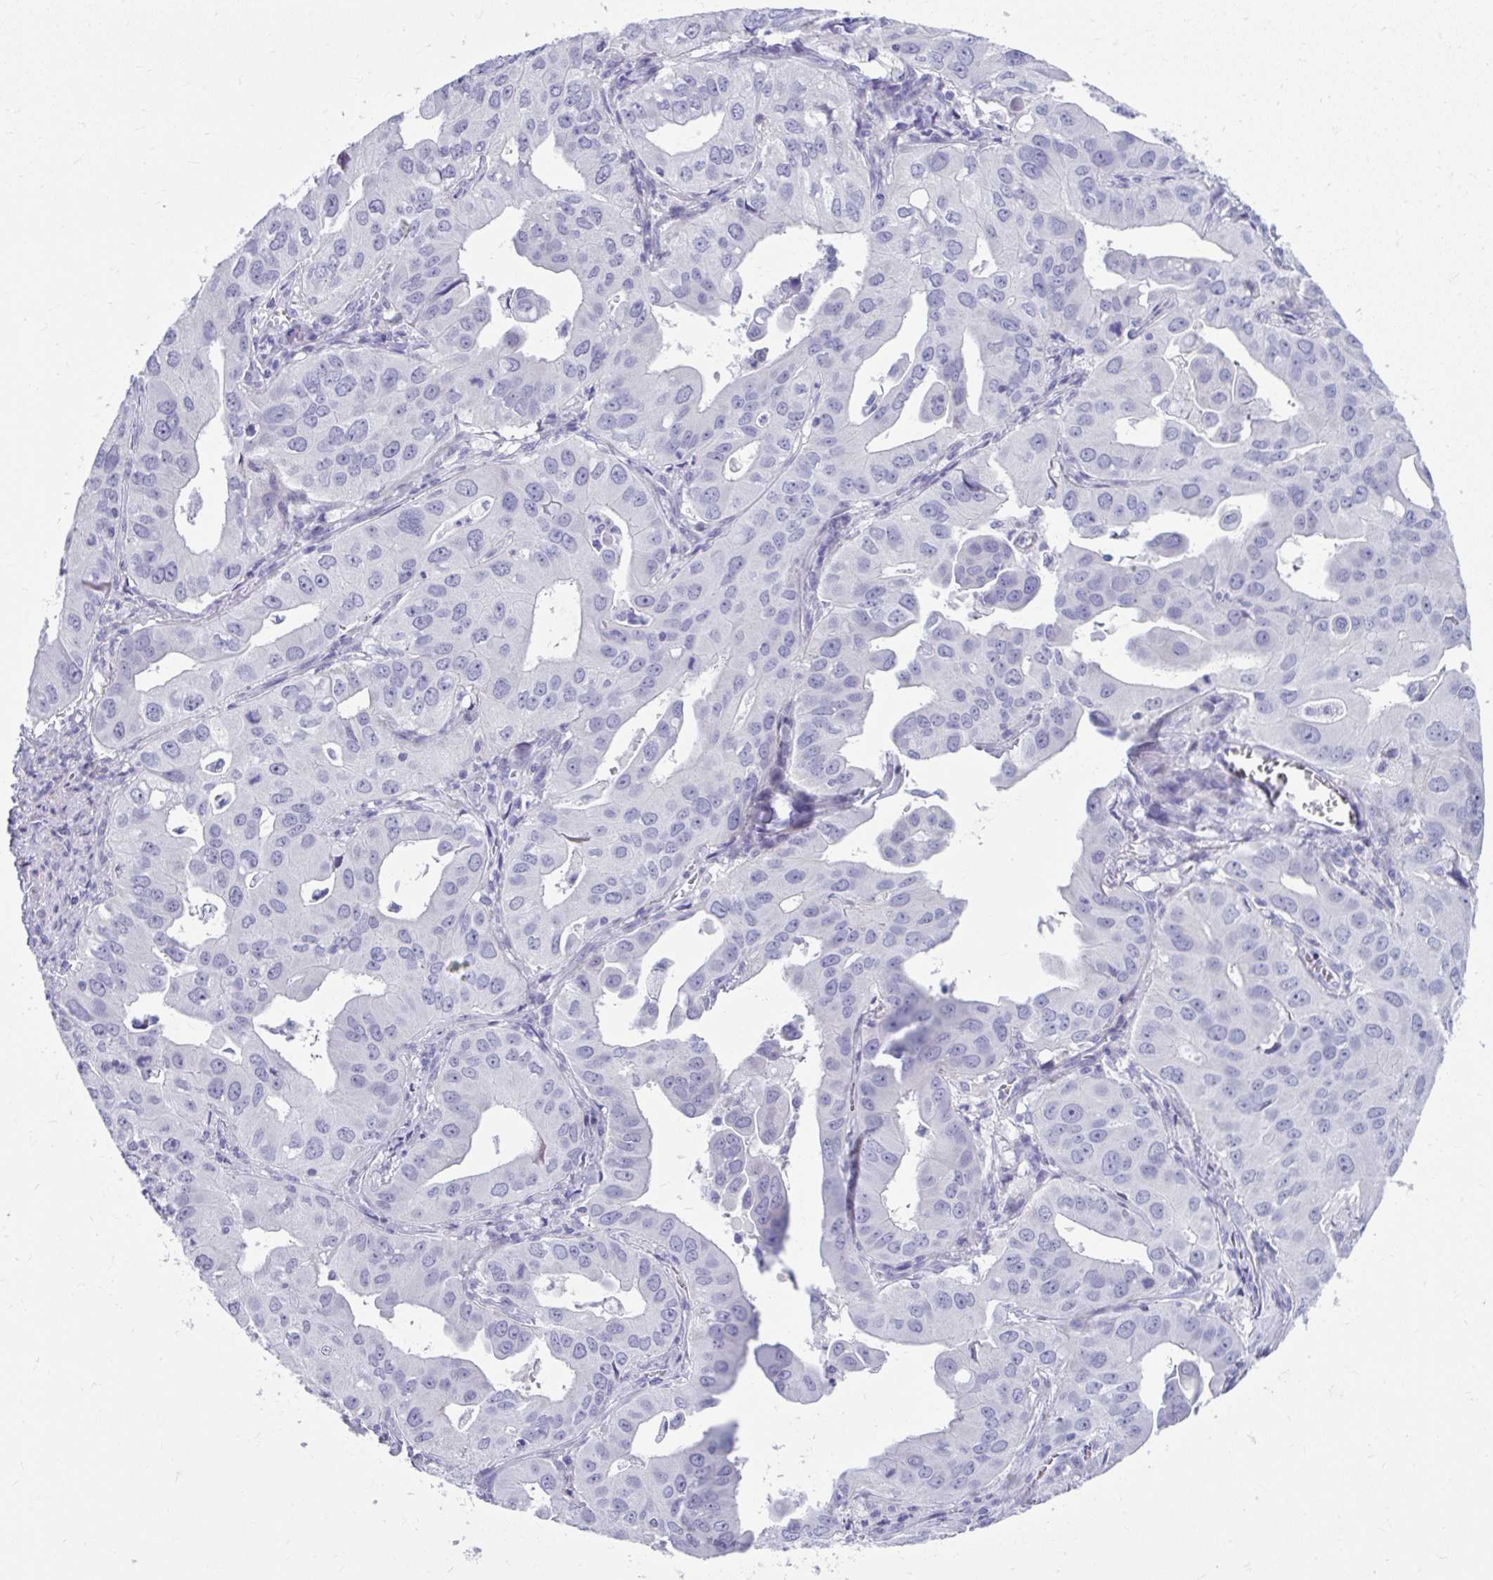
{"staining": {"intensity": "negative", "quantity": "none", "location": "none"}, "tissue": "lung cancer", "cell_type": "Tumor cells", "image_type": "cancer", "snomed": [{"axis": "morphology", "description": "Adenocarcinoma, NOS"}, {"axis": "topography", "description": "Lung"}], "caption": "Immunohistochemistry micrograph of lung cancer stained for a protein (brown), which shows no staining in tumor cells. Nuclei are stained in blue.", "gene": "ISL1", "patient": {"sex": "male", "age": 48}}